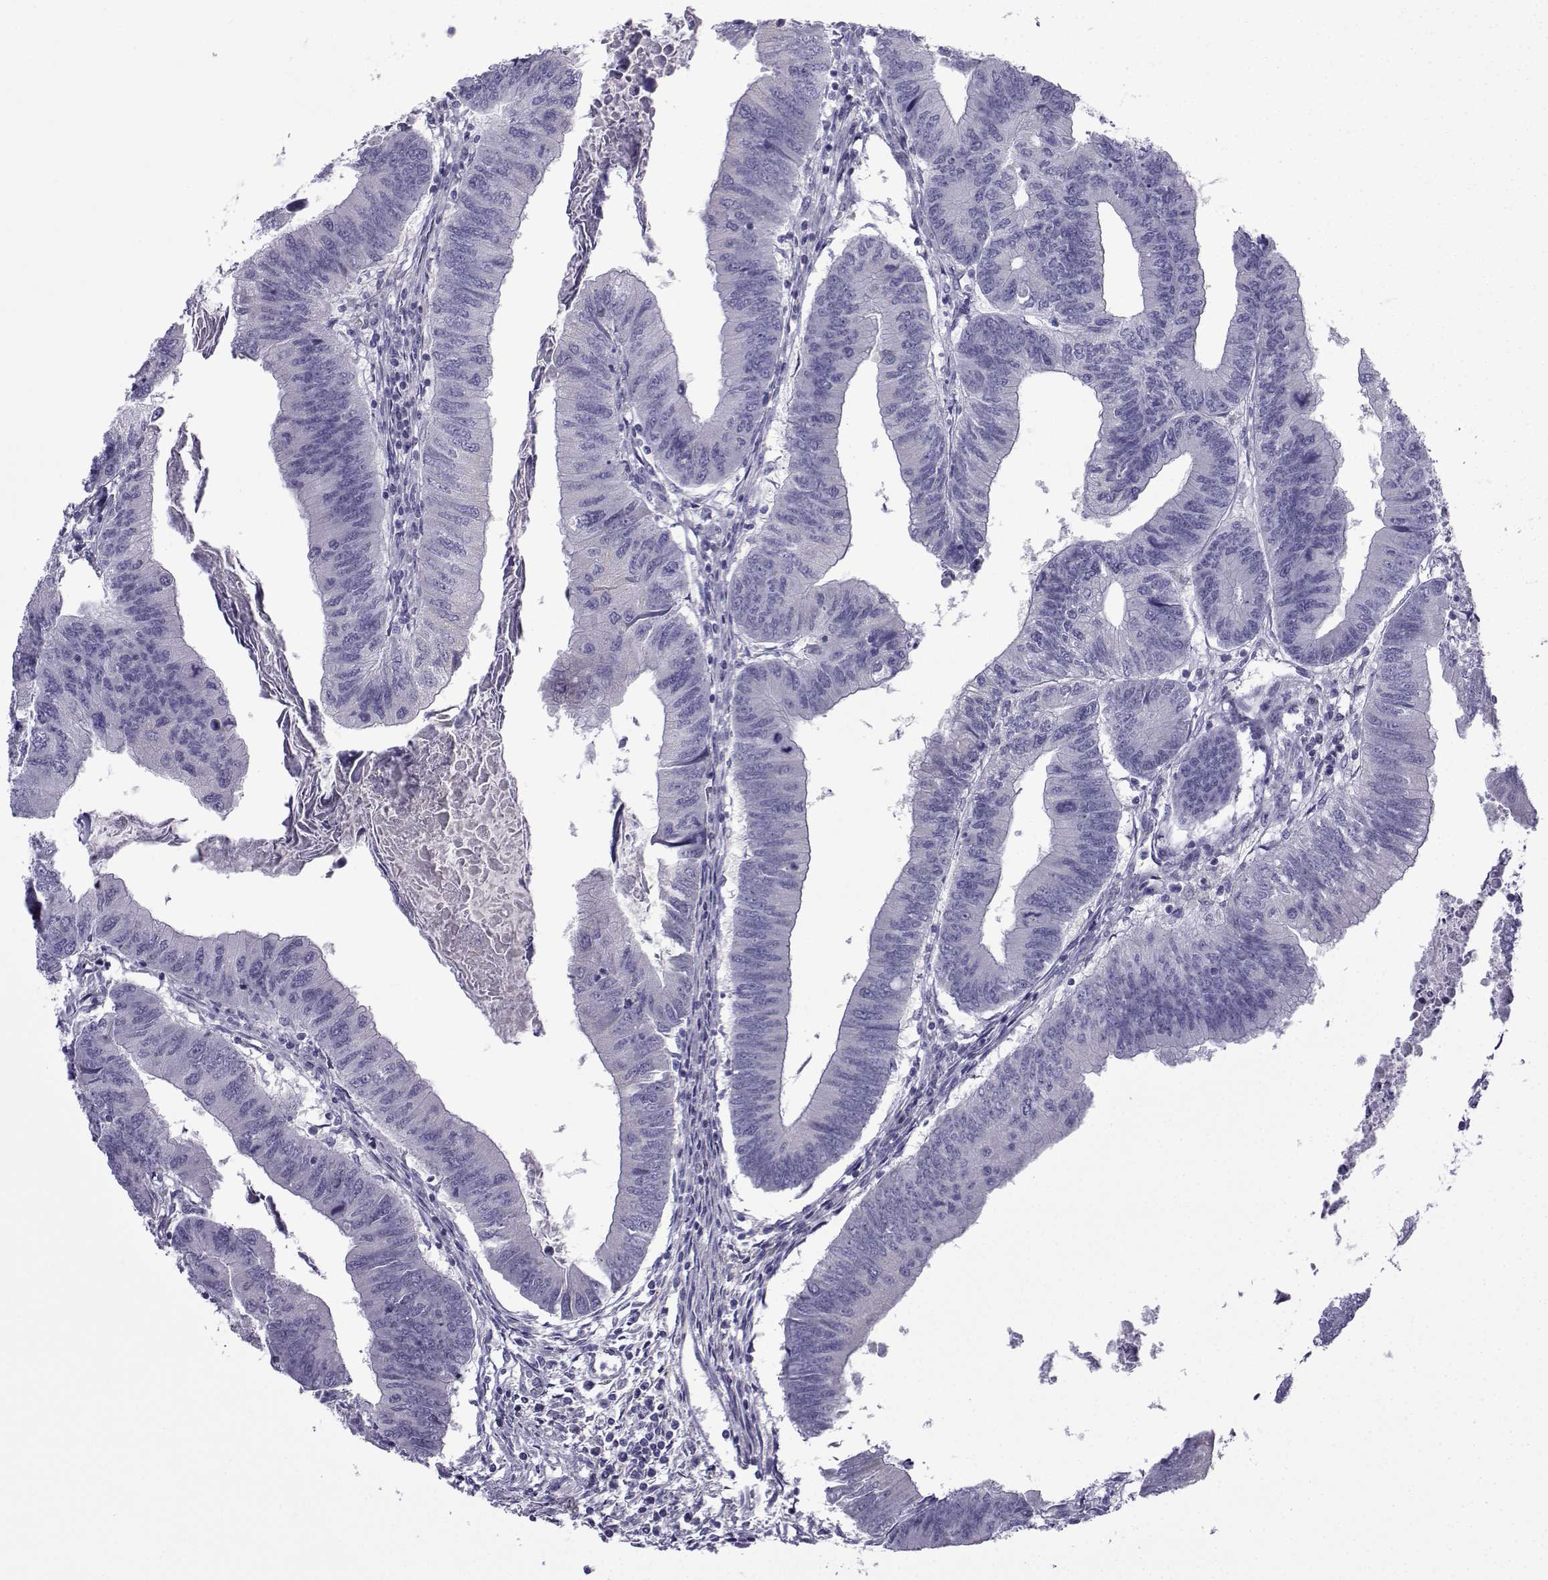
{"staining": {"intensity": "negative", "quantity": "none", "location": "none"}, "tissue": "colorectal cancer", "cell_type": "Tumor cells", "image_type": "cancer", "snomed": [{"axis": "morphology", "description": "Adenocarcinoma, NOS"}, {"axis": "topography", "description": "Colon"}], "caption": "This is an IHC histopathology image of human colorectal cancer (adenocarcinoma). There is no expression in tumor cells.", "gene": "SPACA7", "patient": {"sex": "male", "age": 53}}